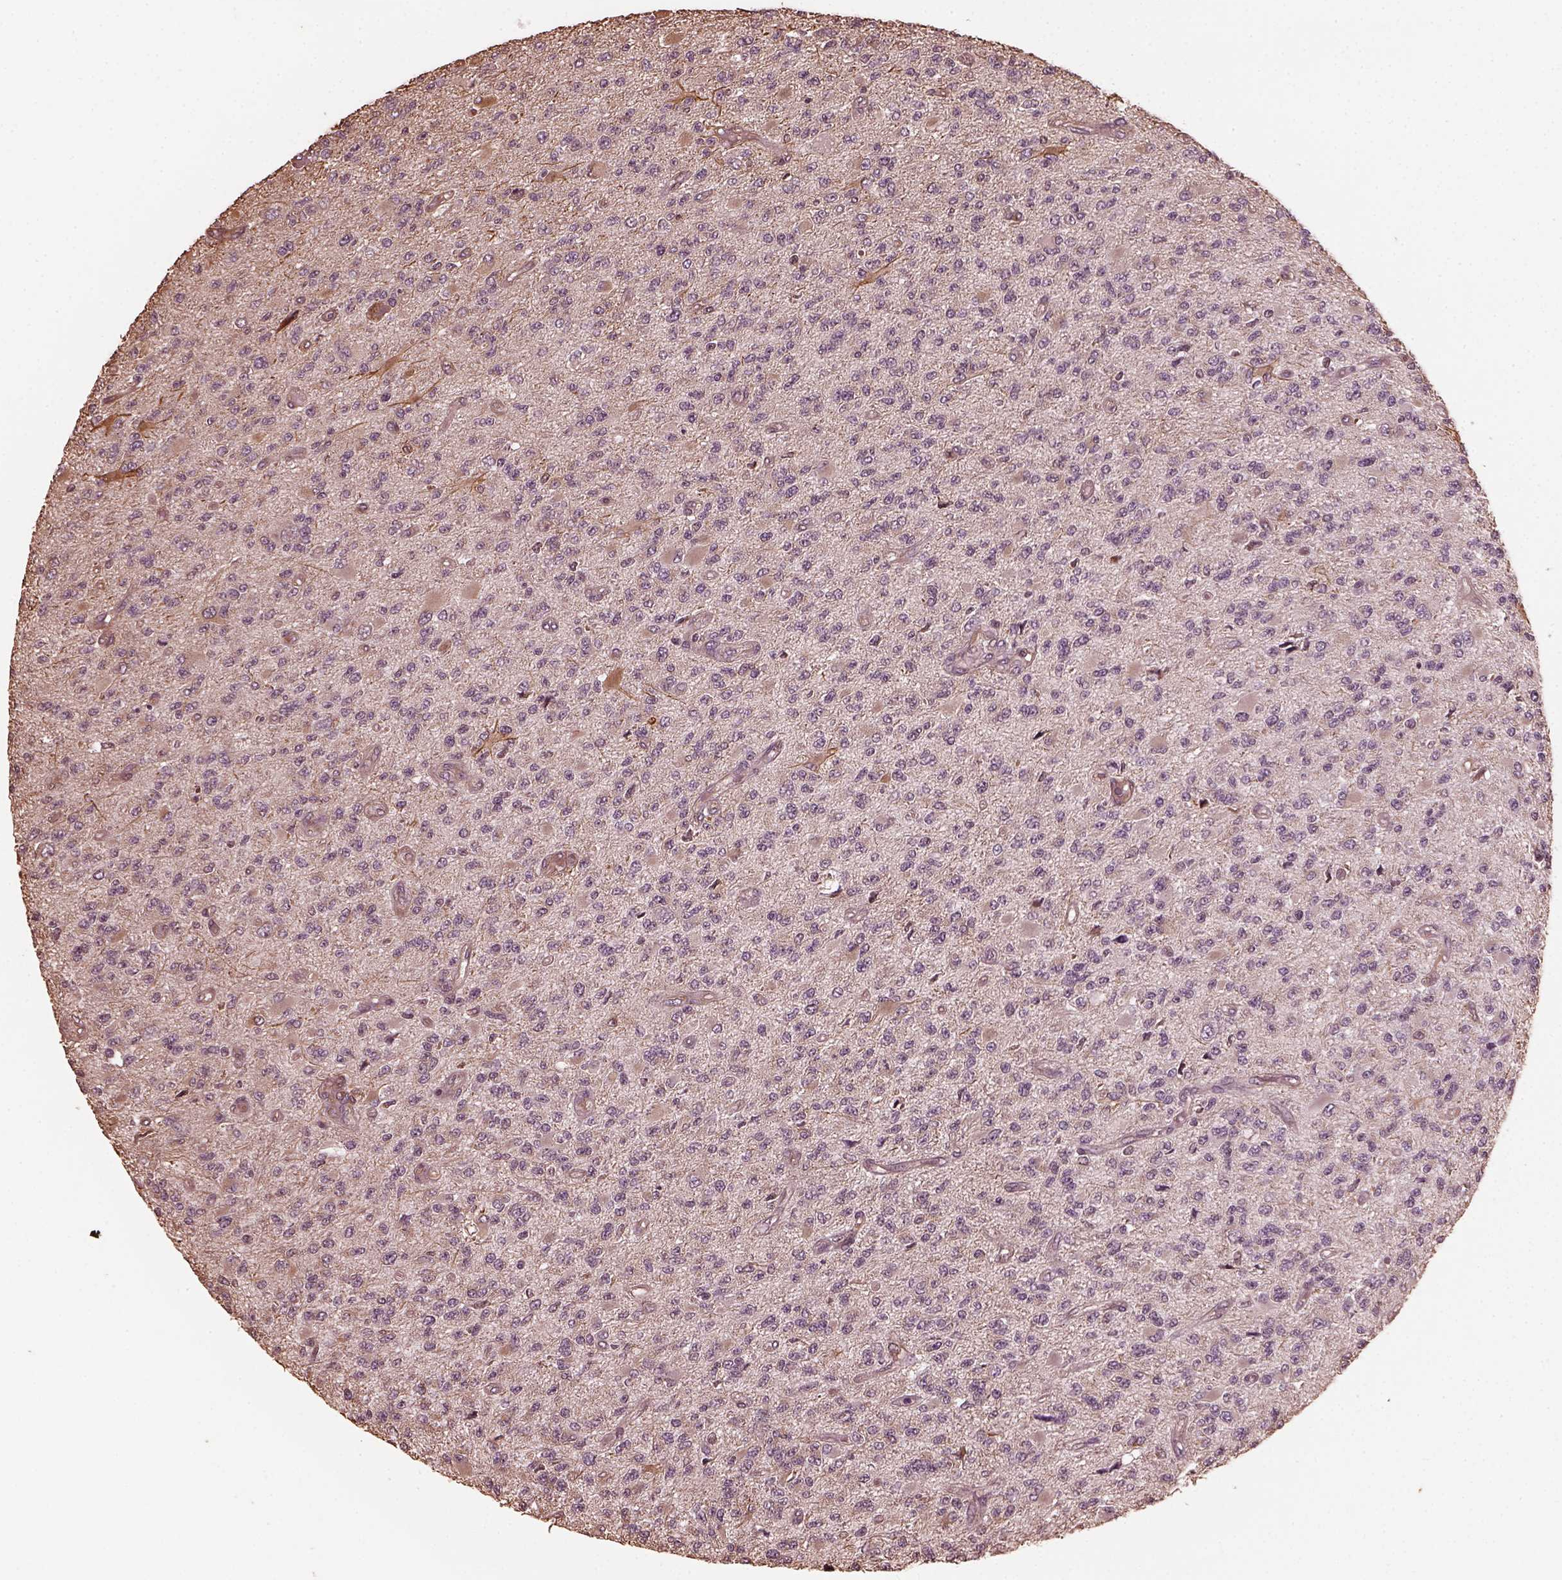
{"staining": {"intensity": "negative", "quantity": "none", "location": "none"}, "tissue": "glioma", "cell_type": "Tumor cells", "image_type": "cancer", "snomed": [{"axis": "morphology", "description": "Glioma, malignant, High grade"}, {"axis": "topography", "description": "Brain"}], "caption": "Glioma stained for a protein using IHC displays no expression tumor cells.", "gene": "GTPBP1", "patient": {"sex": "female", "age": 63}}